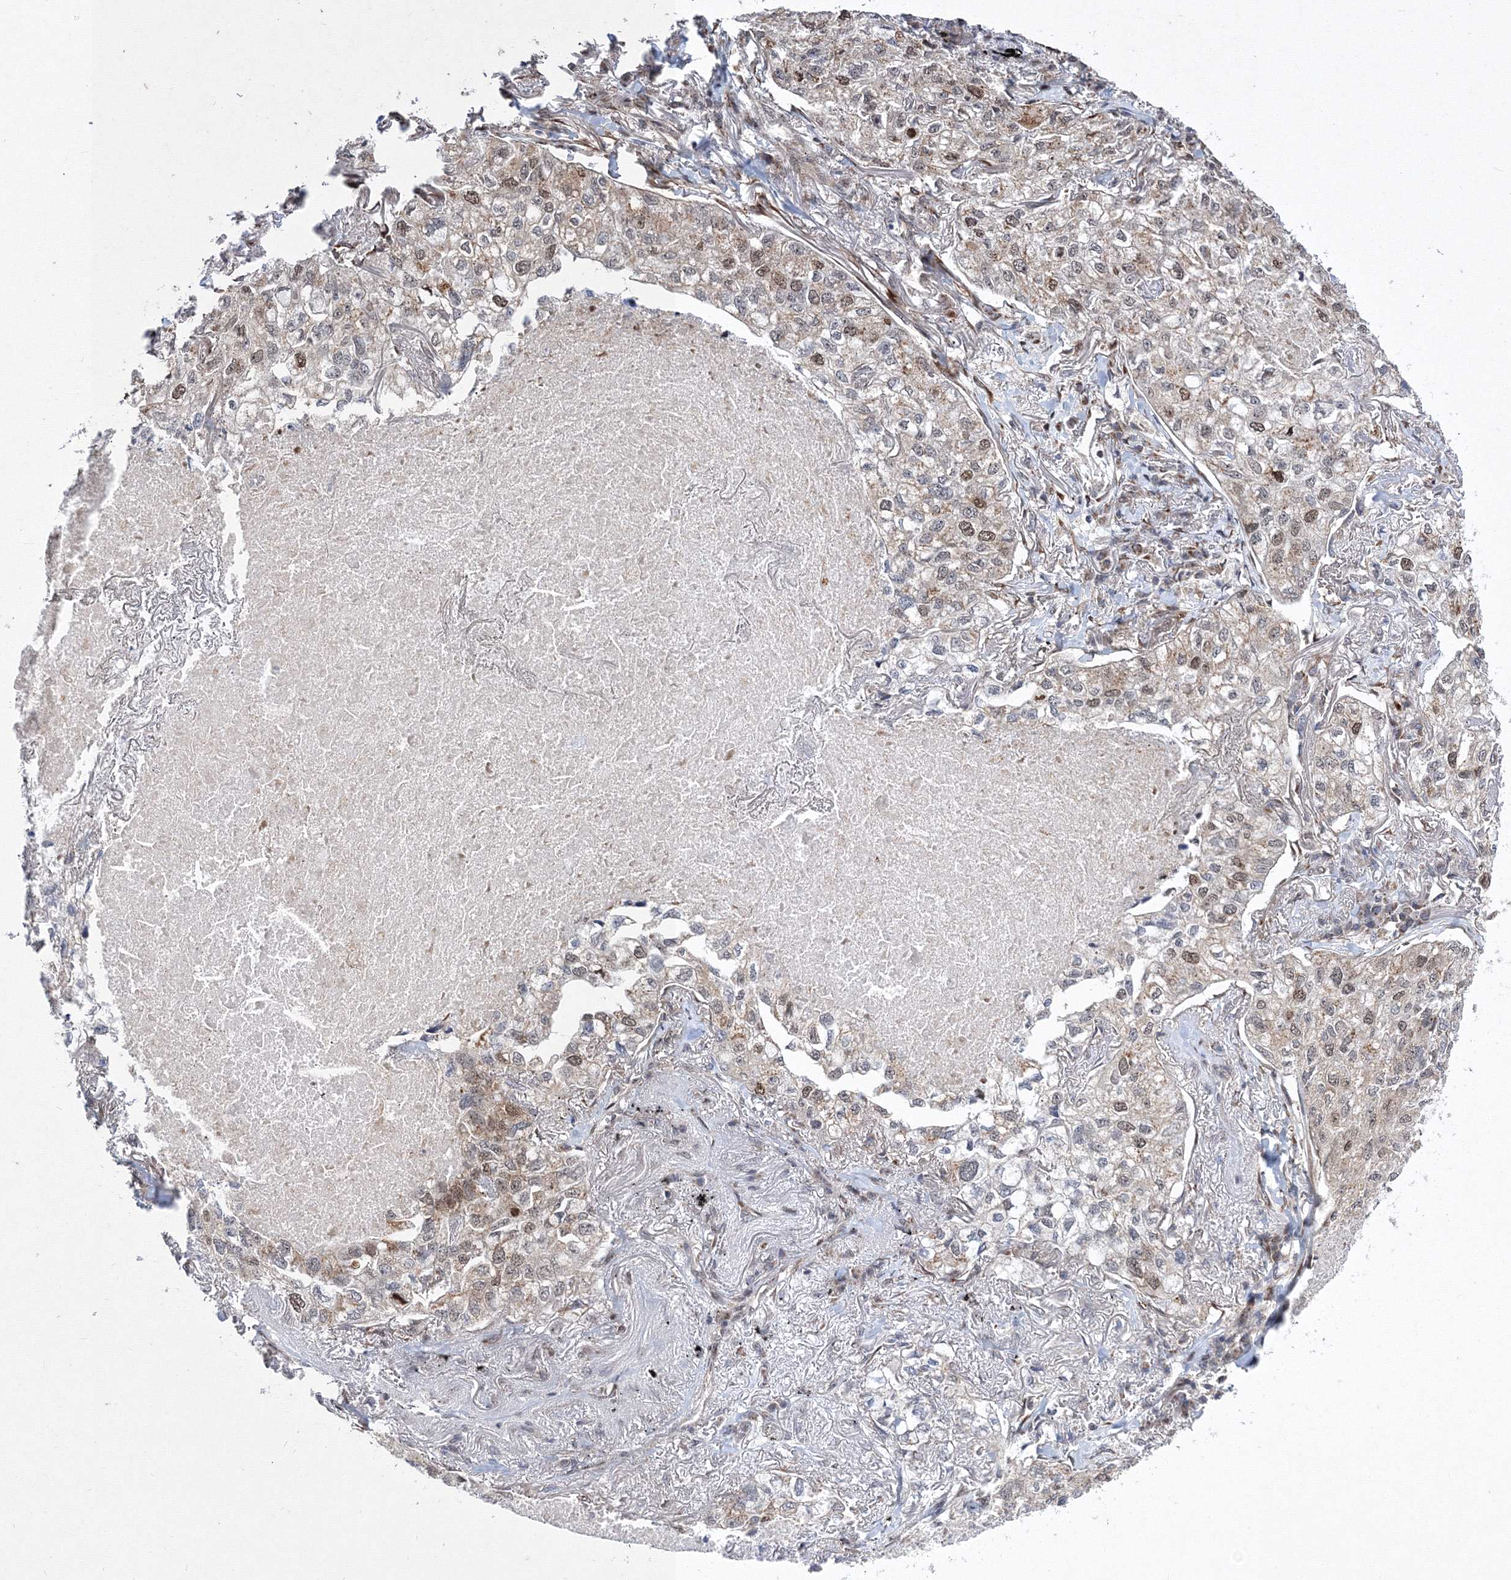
{"staining": {"intensity": "moderate", "quantity": "25%-75%", "location": "cytoplasmic/membranous,nuclear"}, "tissue": "lung cancer", "cell_type": "Tumor cells", "image_type": "cancer", "snomed": [{"axis": "morphology", "description": "Adenocarcinoma, NOS"}, {"axis": "topography", "description": "Lung"}], "caption": "Lung cancer tissue exhibits moderate cytoplasmic/membranous and nuclear expression in about 25%-75% of tumor cells", "gene": "GPN1", "patient": {"sex": "male", "age": 65}}